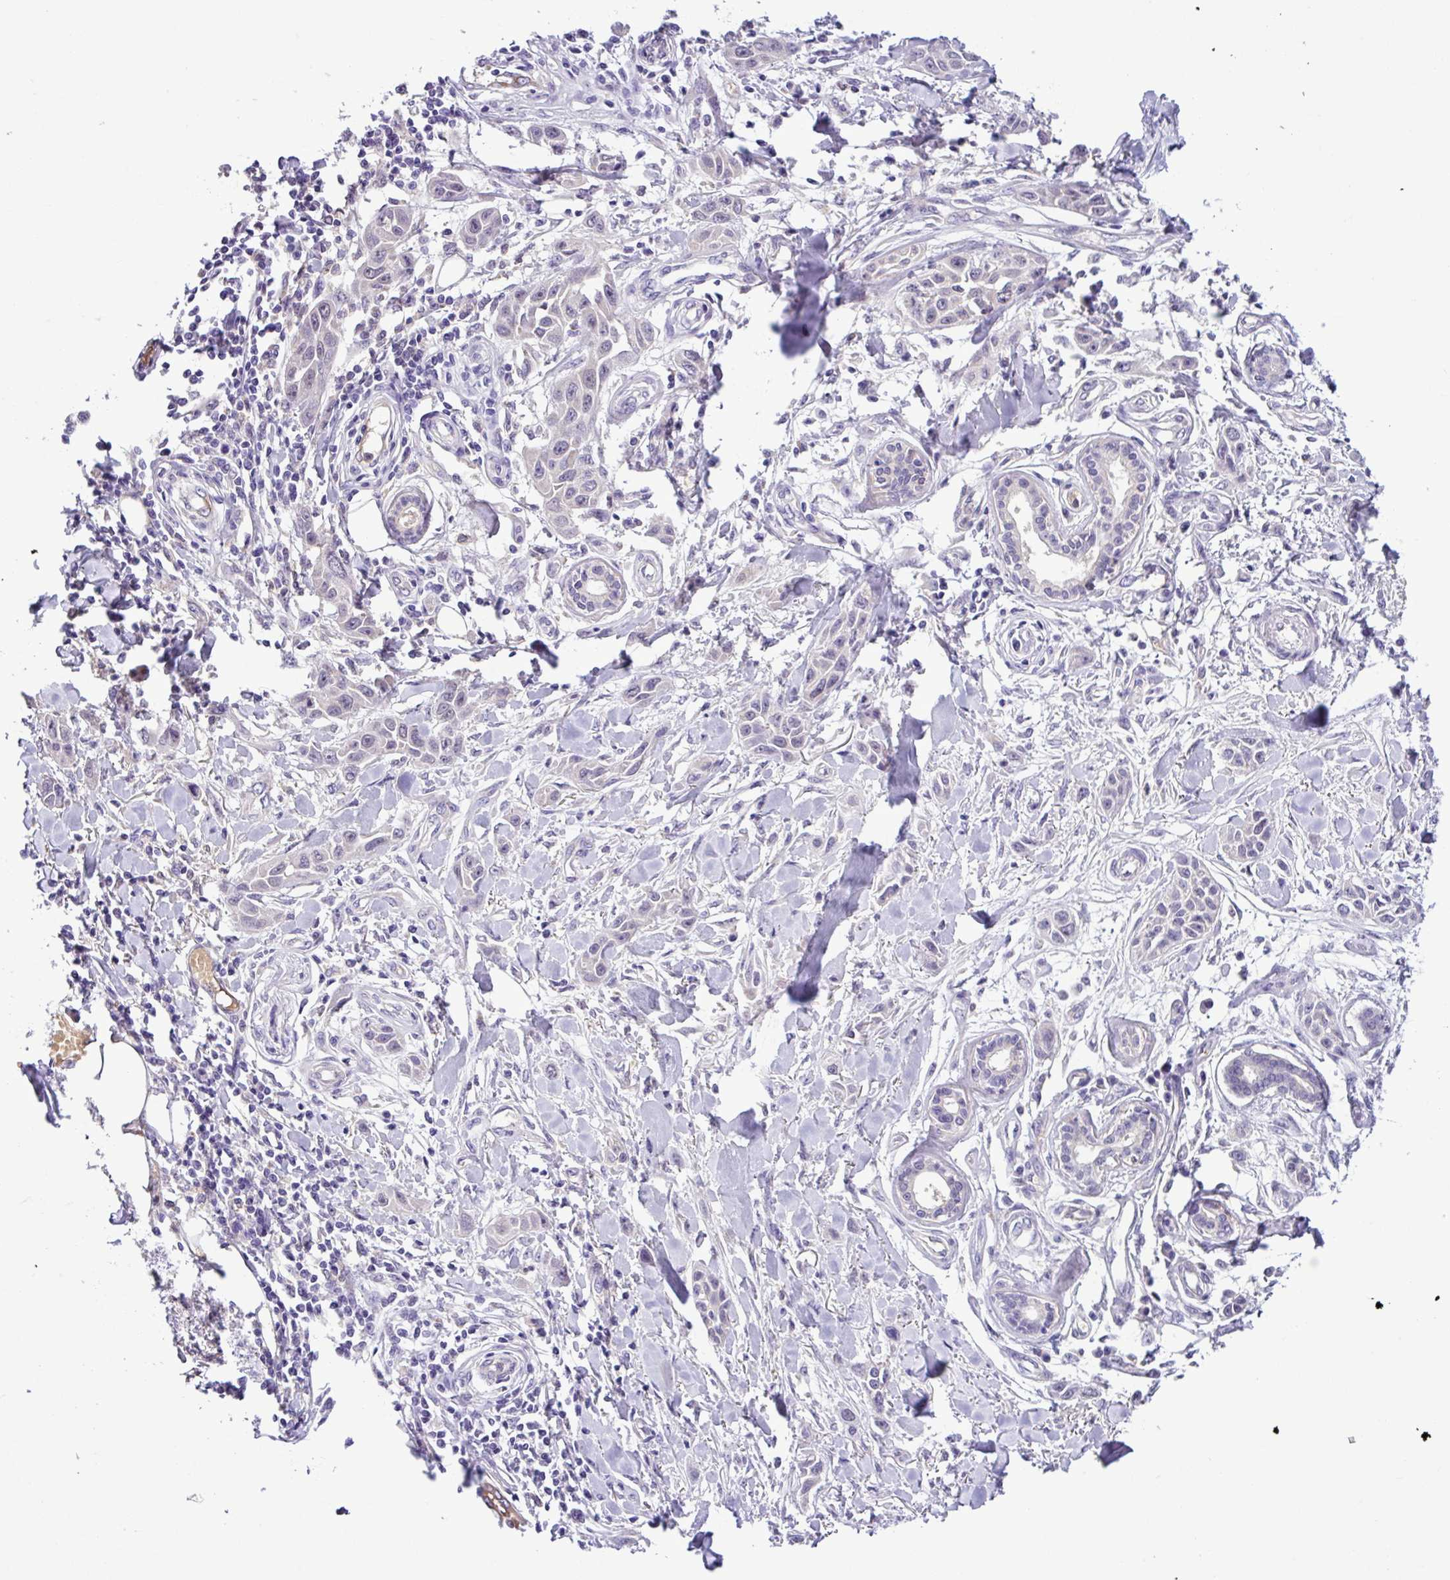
{"staining": {"intensity": "negative", "quantity": "none", "location": "none"}, "tissue": "skin cancer", "cell_type": "Tumor cells", "image_type": "cancer", "snomed": [{"axis": "morphology", "description": "Squamous cell carcinoma, NOS"}, {"axis": "topography", "description": "Skin"}], "caption": "Immunohistochemistry histopathology image of skin squamous cell carcinoma stained for a protein (brown), which shows no expression in tumor cells. (Brightfield microscopy of DAB (3,3'-diaminobenzidine) immunohistochemistry at high magnification).", "gene": "TONSL", "patient": {"sex": "female", "age": 69}}